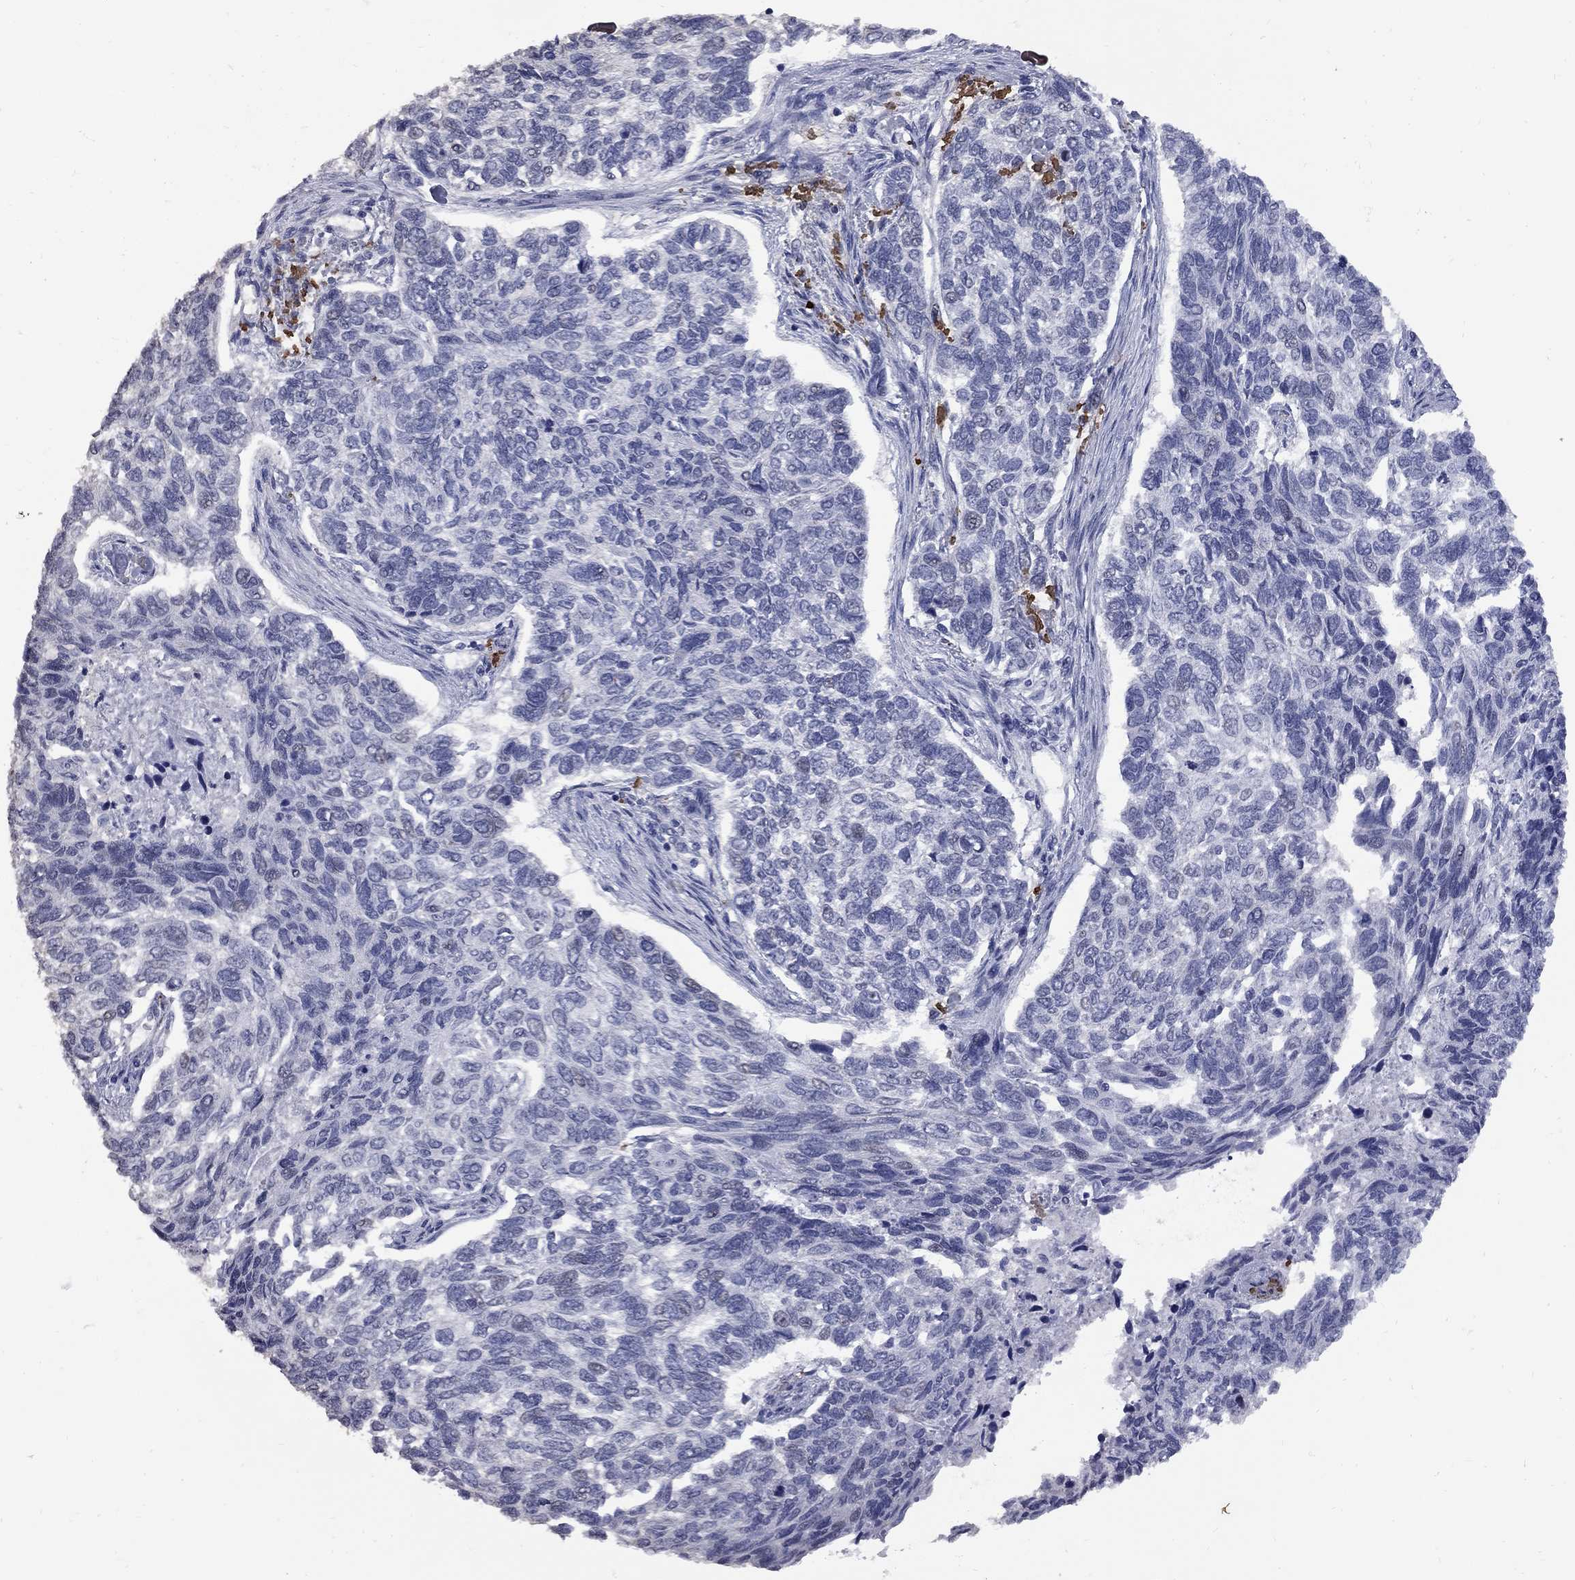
{"staining": {"intensity": "weak", "quantity": "<25%", "location": "nuclear"}, "tissue": "skin cancer", "cell_type": "Tumor cells", "image_type": "cancer", "snomed": [{"axis": "morphology", "description": "Basal cell carcinoma"}, {"axis": "topography", "description": "Skin"}], "caption": "An image of skin cancer (basal cell carcinoma) stained for a protein demonstrates no brown staining in tumor cells. Brightfield microscopy of immunohistochemistry stained with DAB (3,3'-diaminobenzidine) (brown) and hematoxylin (blue), captured at high magnification.", "gene": "ZNF154", "patient": {"sex": "female", "age": 65}}